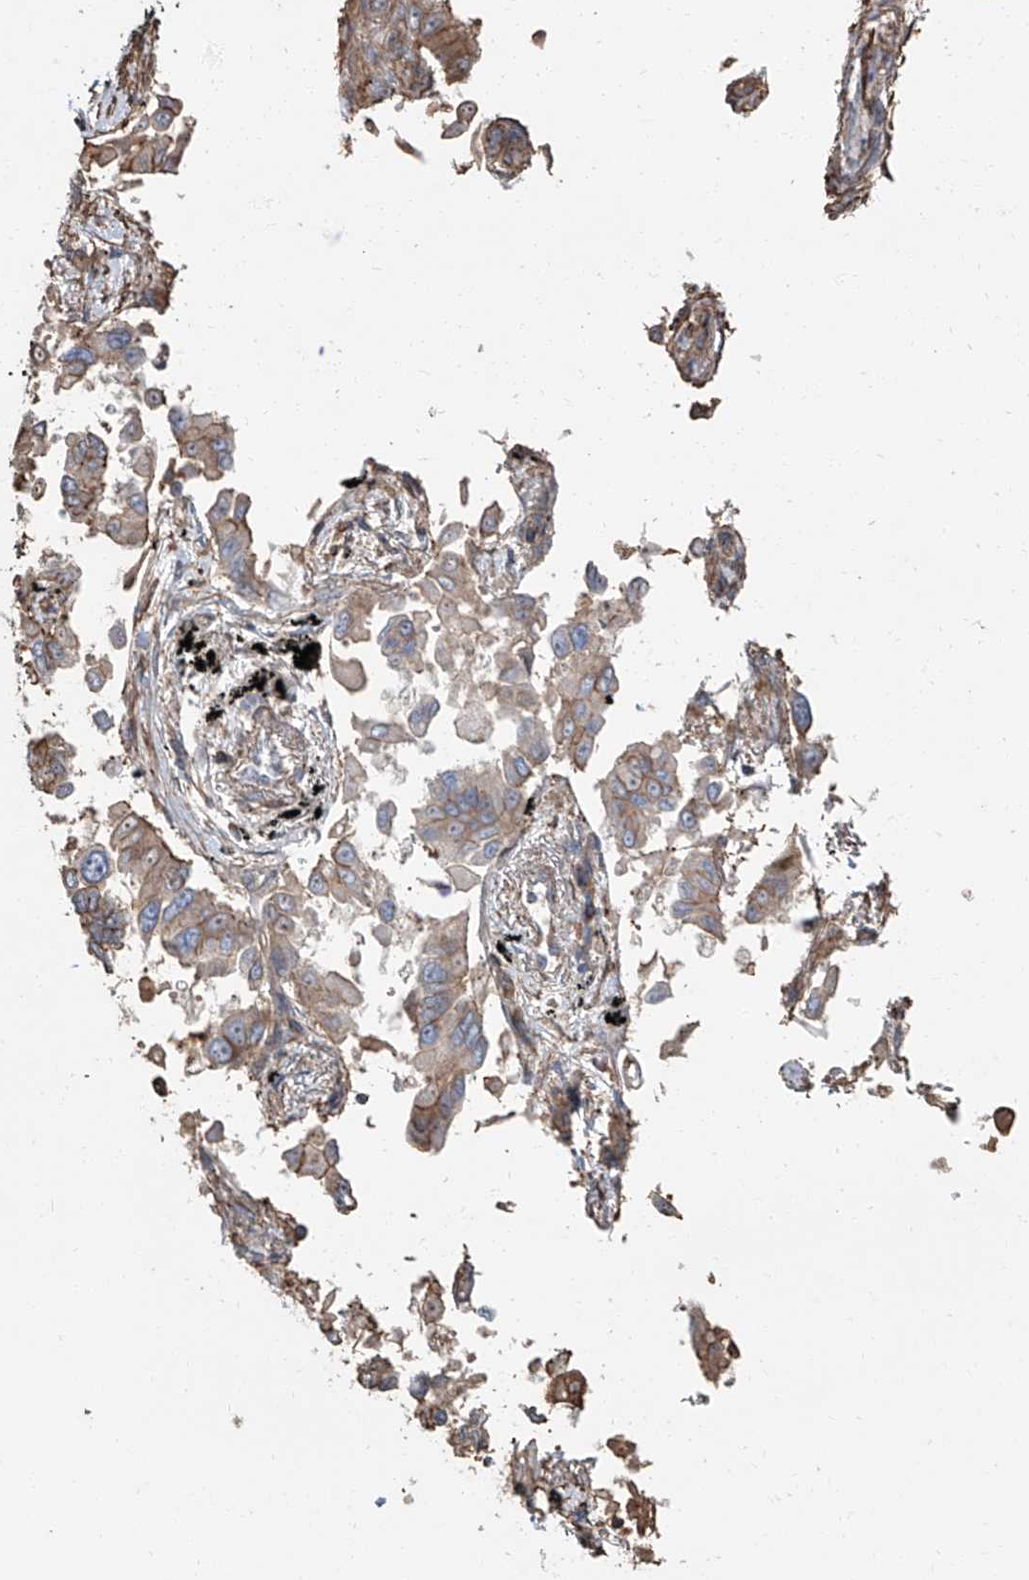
{"staining": {"intensity": "weak", "quantity": "<25%", "location": "cytoplasmic/membranous"}, "tissue": "lung cancer", "cell_type": "Tumor cells", "image_type": "cancer", "snomed": [{"axis": "morphology", "description": "Adenocarcinoma, NOS"}, {"axis": "topography", "description": "Lung"}], "caption": "Immunohistochemistry (IHC) photomicrograph of neoplastic tissue: human adenocarcinoma (lung) stained with DAB exhibits no significant protein expression in tumor cells.", "gene": "PIEZO2", "patient": {"sex": "female", "age": 67}}